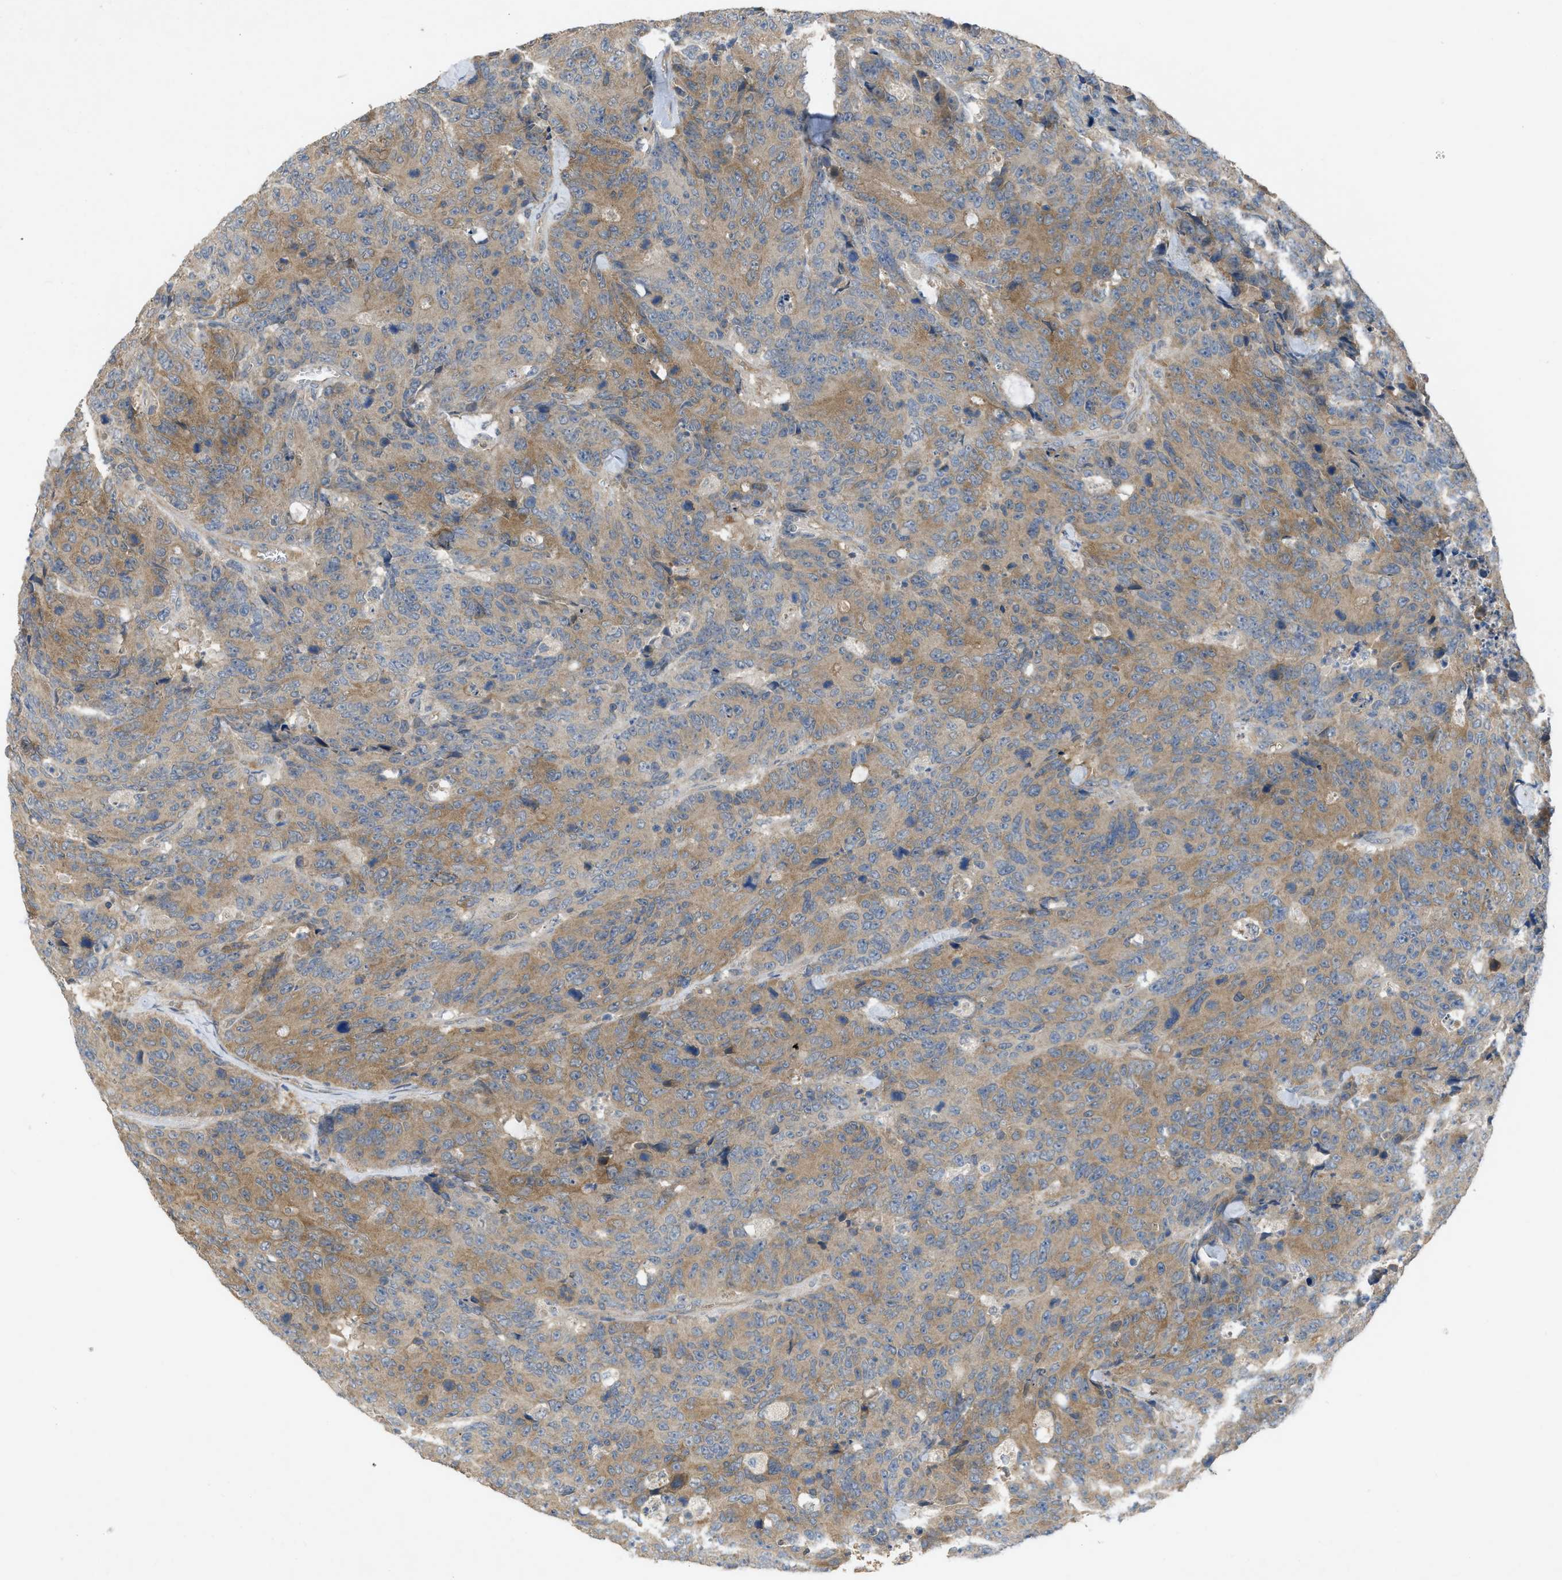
{"staining": {"intensity": "moderate", "quantity": "25%-75%", "location": "cytoplasmic/membranous"}, "tissue": "colorectal cancer", "cell_type": "Tumor cells", "image_type": "cancer", "snomed": [{"axis": "morphology", "description": "Adenocarcinoma, NOS"}, {"axis": "topography", "description": "Colon"}], "caption": "This image demonstrates IHC staining of adenocarcinoma (colorectal), with medium moderate cytoplasmic/membranous expression in approximately 25%-75% of tumor cells.", "gene": "PPP3CA", "patient": {"sex": "female", "age": 86}}